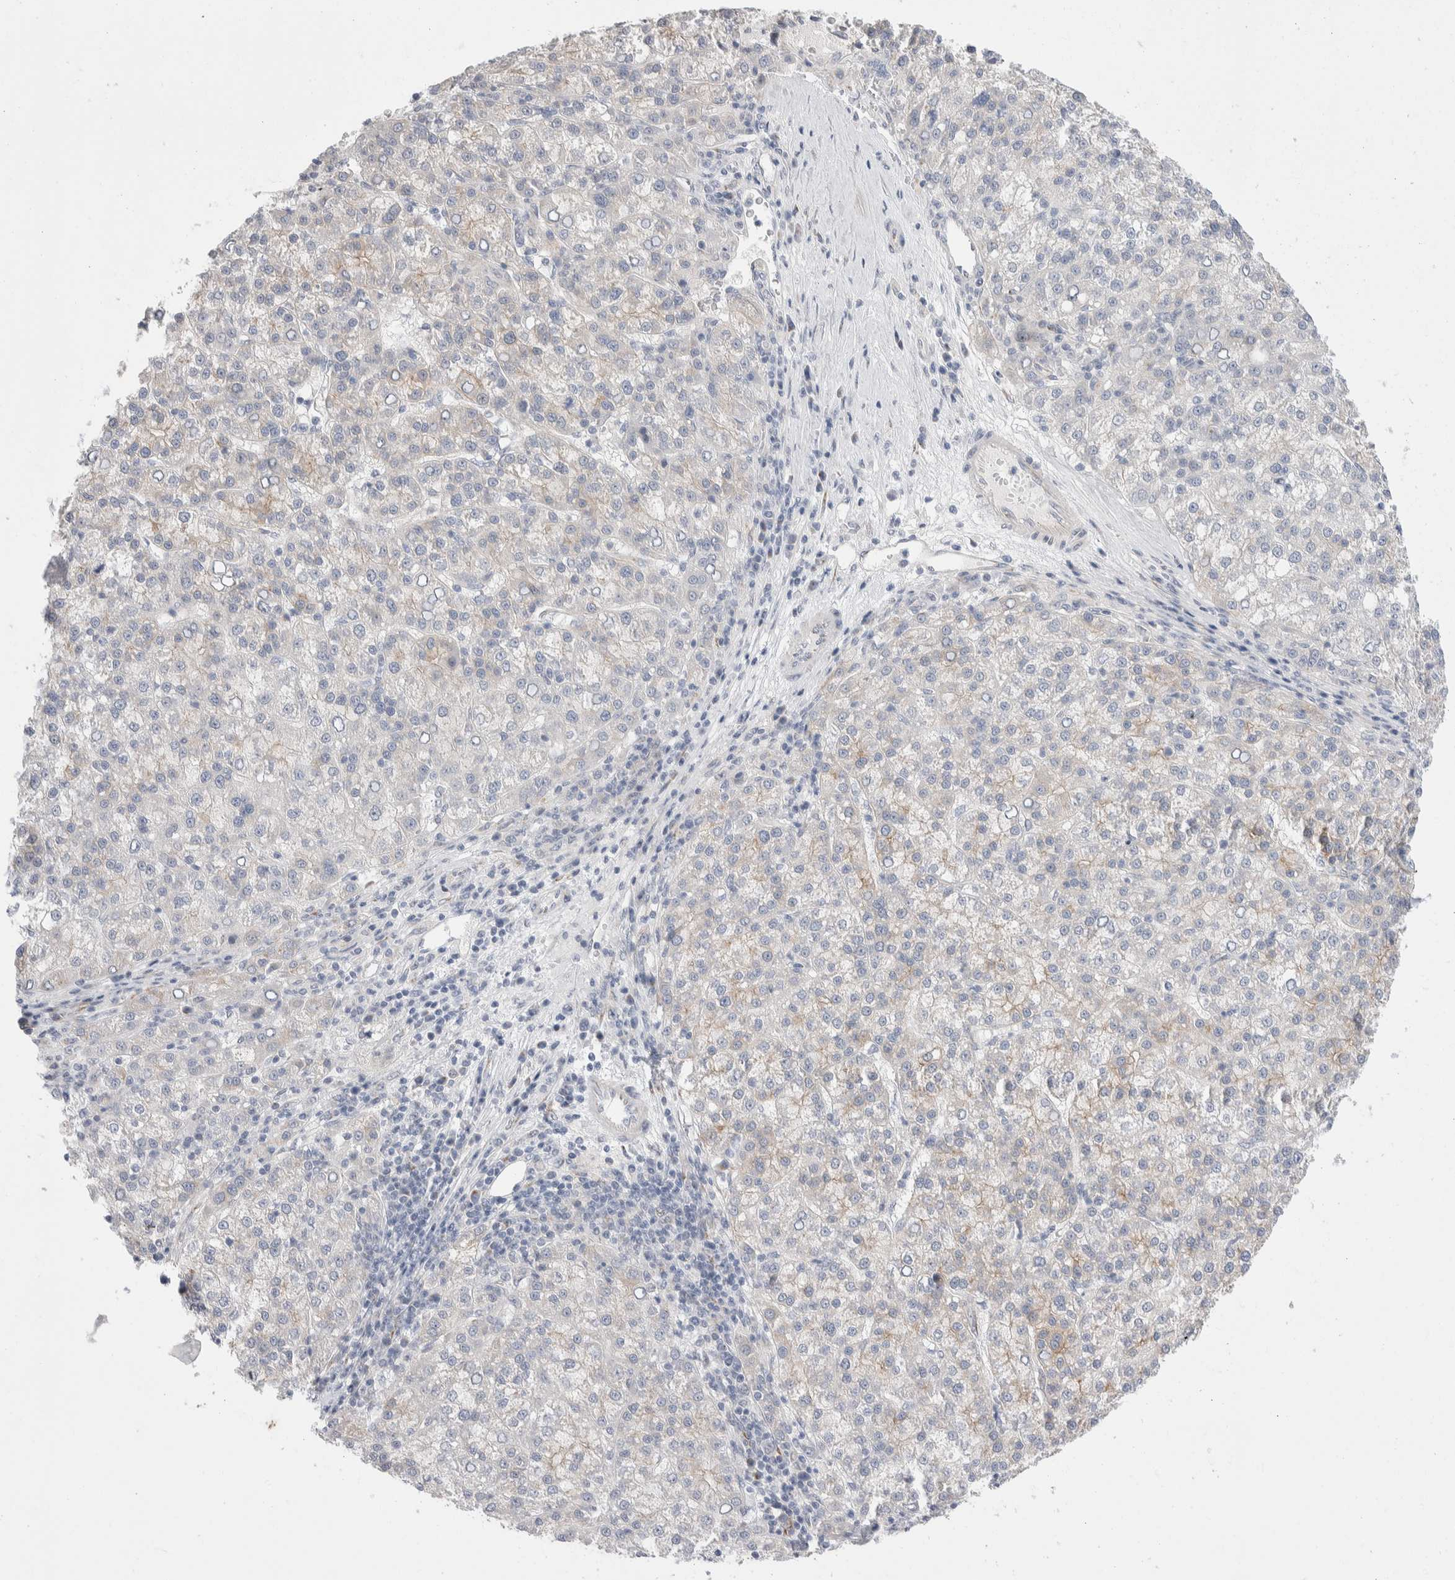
{"staining": {"intensity": "weak", "quantity": "<25%", "location": "cytoplasmic/membranous"}, "tissue": "liver cancer", "cell_type": "Tumor cells", "image_type": "cancer", "snomed": [{"axis": "morphology", "description": "Carcinoma, Hepatocellular, NOS"}, {"axis": "topography", "description": "Liver"}], "caption": "IHC micrograph of neoplastic tissue: liver hepatocellular carcinoma stained with DAB (3,3'-diaminobenzidine) reveals no significant protein expression in tumor cells.", "gene": "C1orf112", "patient": {"sex": "female", "age": 58}}